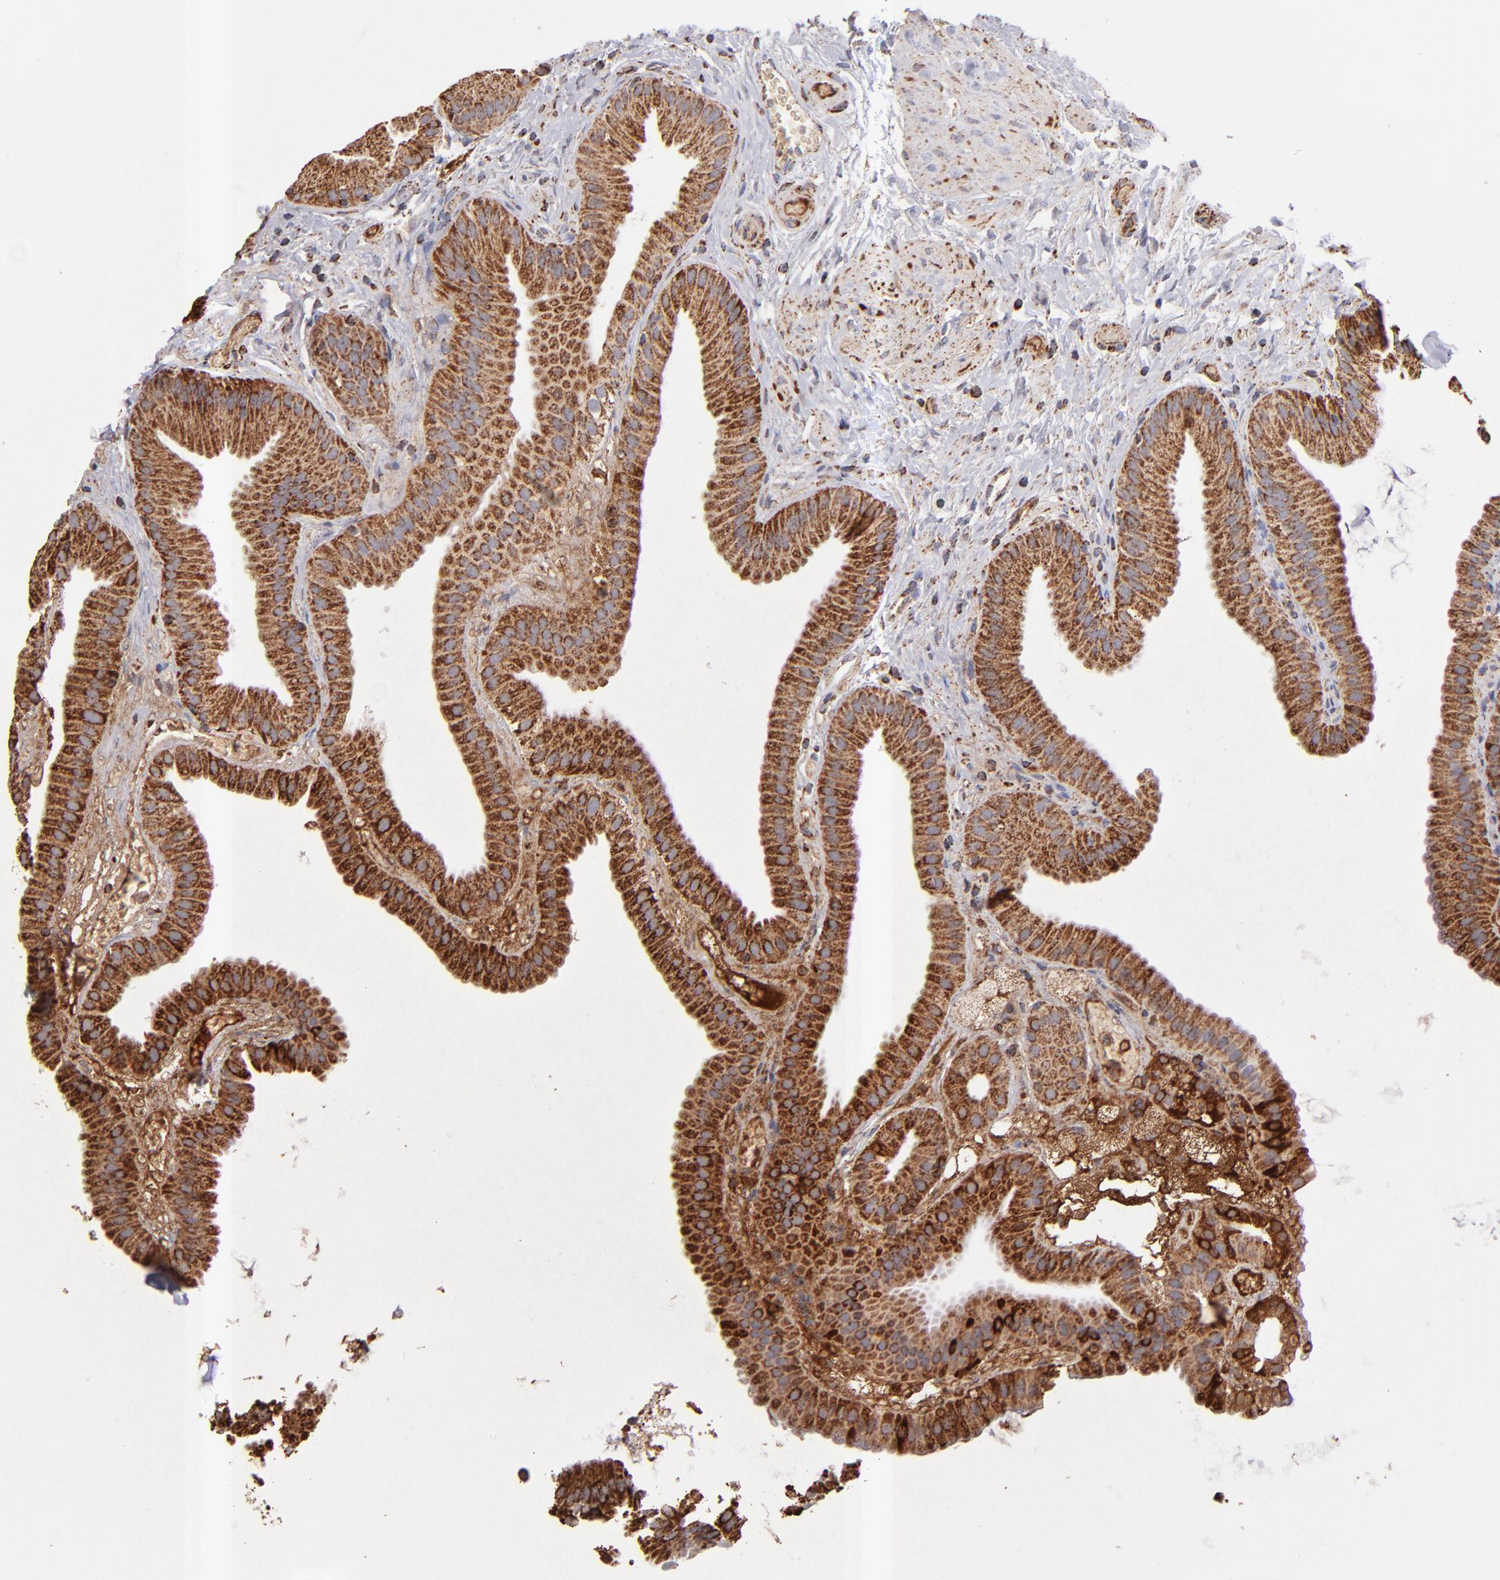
{"staining": {"intensity": "moderate", "quantity": ">75%", "location": "cytoplasmic/membranous"}, "tissue": "gallbladder", "cell_type": "Glandular cells", "image_type": "normal", "snomed": [{"axis": "morphology", "description": "Normal tissue, NOS"}, {"axis": "topography", "description": "Gallbladder"}], "caption": "DAB (3,3'-diaminobenzidine) immunohistochemical staining of unremarkable human gallbladder displays moderate cytoplasmic/membranous protein positivity in about >75% of glandular cells. (Stains: DAB (3,3'-diaminobenzidine) in brown, nuclei in blue, Microscopy: brightfield microscopy at high magnification).", "gene": "DLST", "patient": {"sex": "female", "age": 63}}